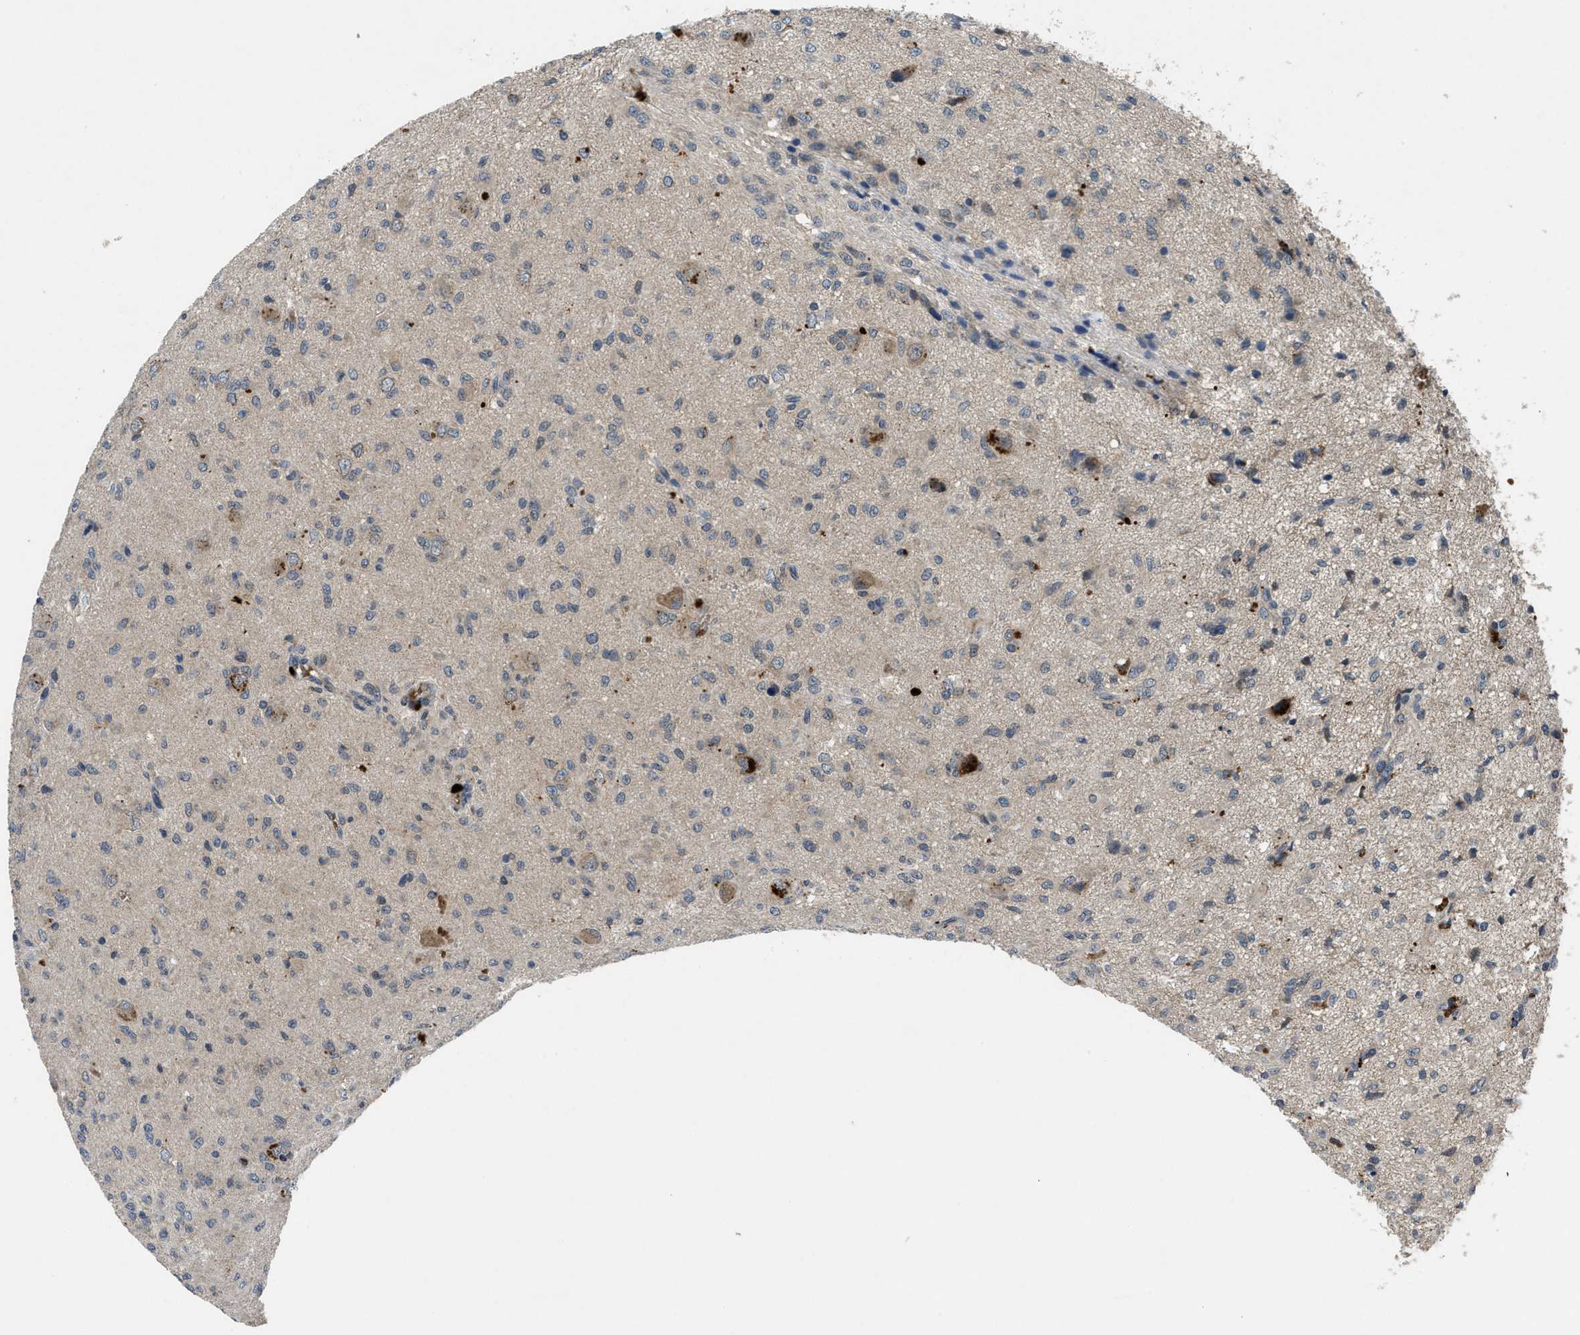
{"staining": {"intensity": "weak", "quantity": "<25%", "location": "cytoplasmic/membranous"}, "tissue": "glioma", "cell_type": "Tumor cells", "image_type": "cancer", "snomed": [{"axis": "morphology", "description": "Glioma, malignant, High grade"}, {"axis": "topography", "description": "Brain"}], "caption": "This is a image of IHC staining of glioma, which shows no positivity in tumor cells.", "gene": "PDE7A", "patient": {"sex": "female", "age": 59}}